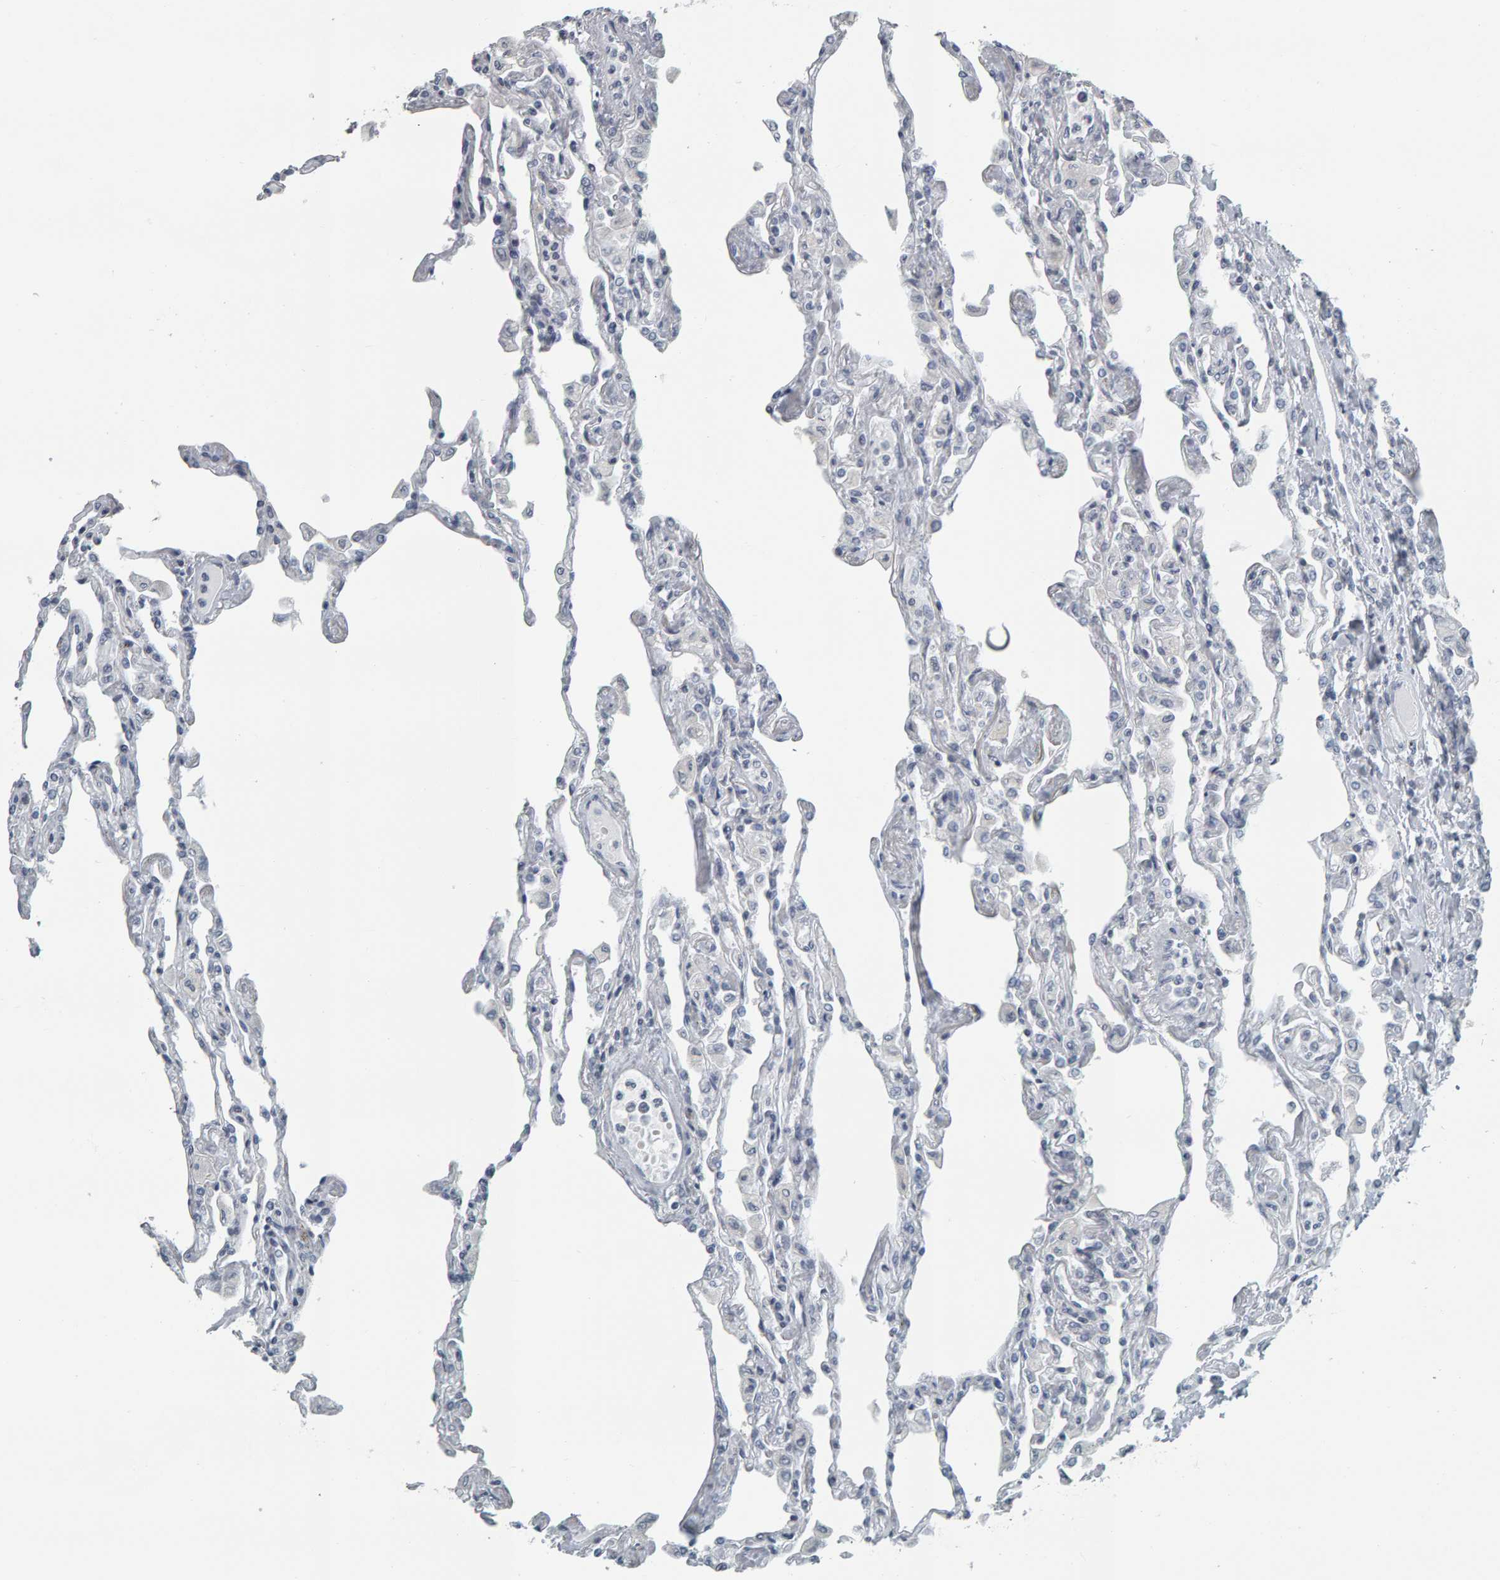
{"staining": {"intensity": "negative", "quantity": "none", "location": "none"}, "tissue": "lung", "cell_type": "Alveolar cells", "image_type": "normal", "snomed": [{"axis": "morphology", "description": "Normal tissue, NOS"}, {"axis": "topography", "description": "Bronchus"}, {"axis": "topography", "description": "Lung"}], "caption": "Immunohistochemistry of unremarkable human lung demonstrates no staining in alveolar cells.", "gene": "PYY", "patient": {"sex": "female", "age": 49}}